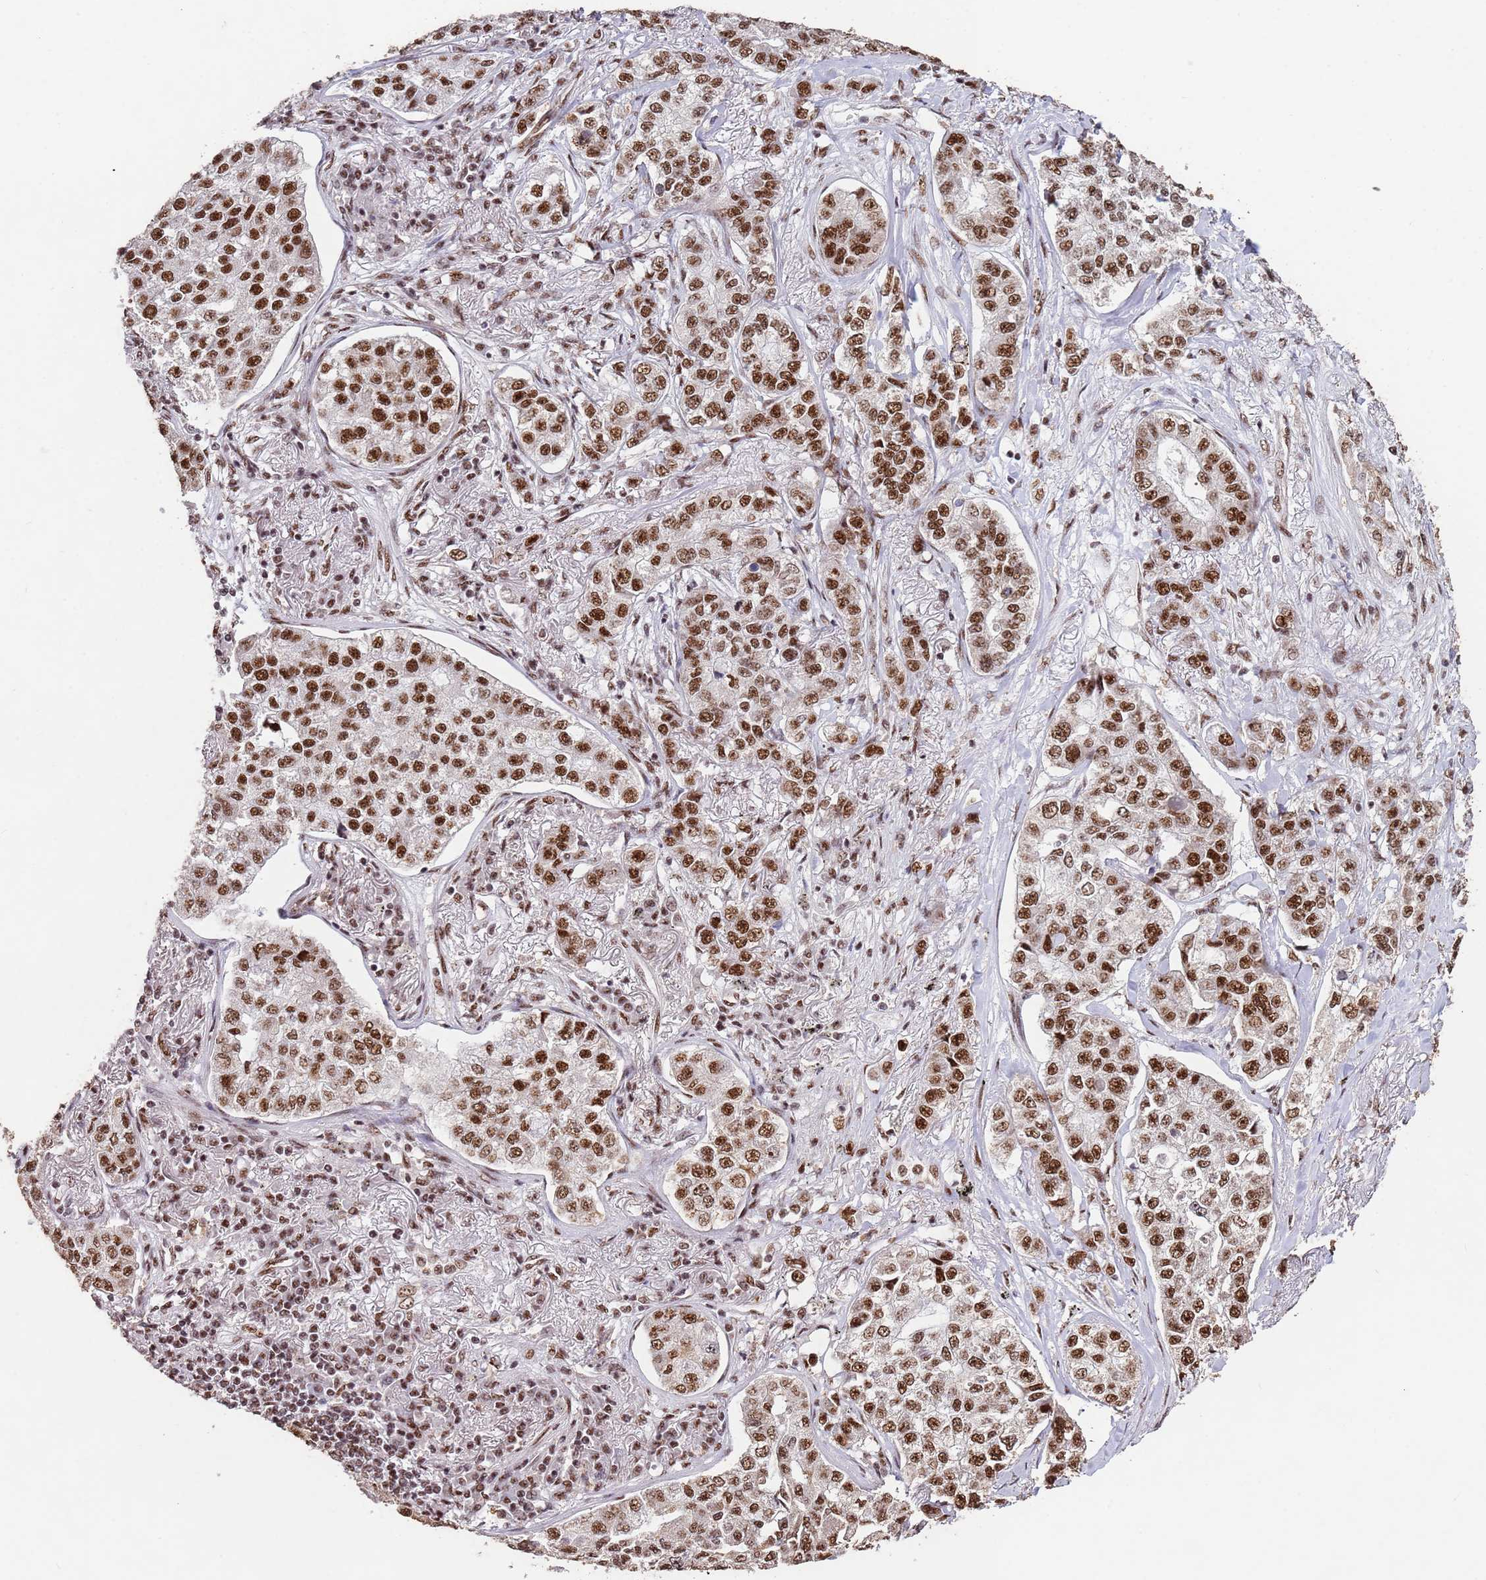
{"staining": {"intensity": "strong", "quantity": ">75%", "location": "nuclear"}, "tissue": "lung cancer", "cell_type": "Tumor cells", "image_type": "cancer", "snomed": [{"axis": "morphology", "description": "Adenocarcinoma, NOS"}, {"axis": "topography", "description": "Lung"}], "caption": "Strong nuclear positivity is seen in approximately >75% of tumor cells in adenocarcinoma (lung).", "gene": "ESF1", "patient": {"sex": "male", "age": 49}}